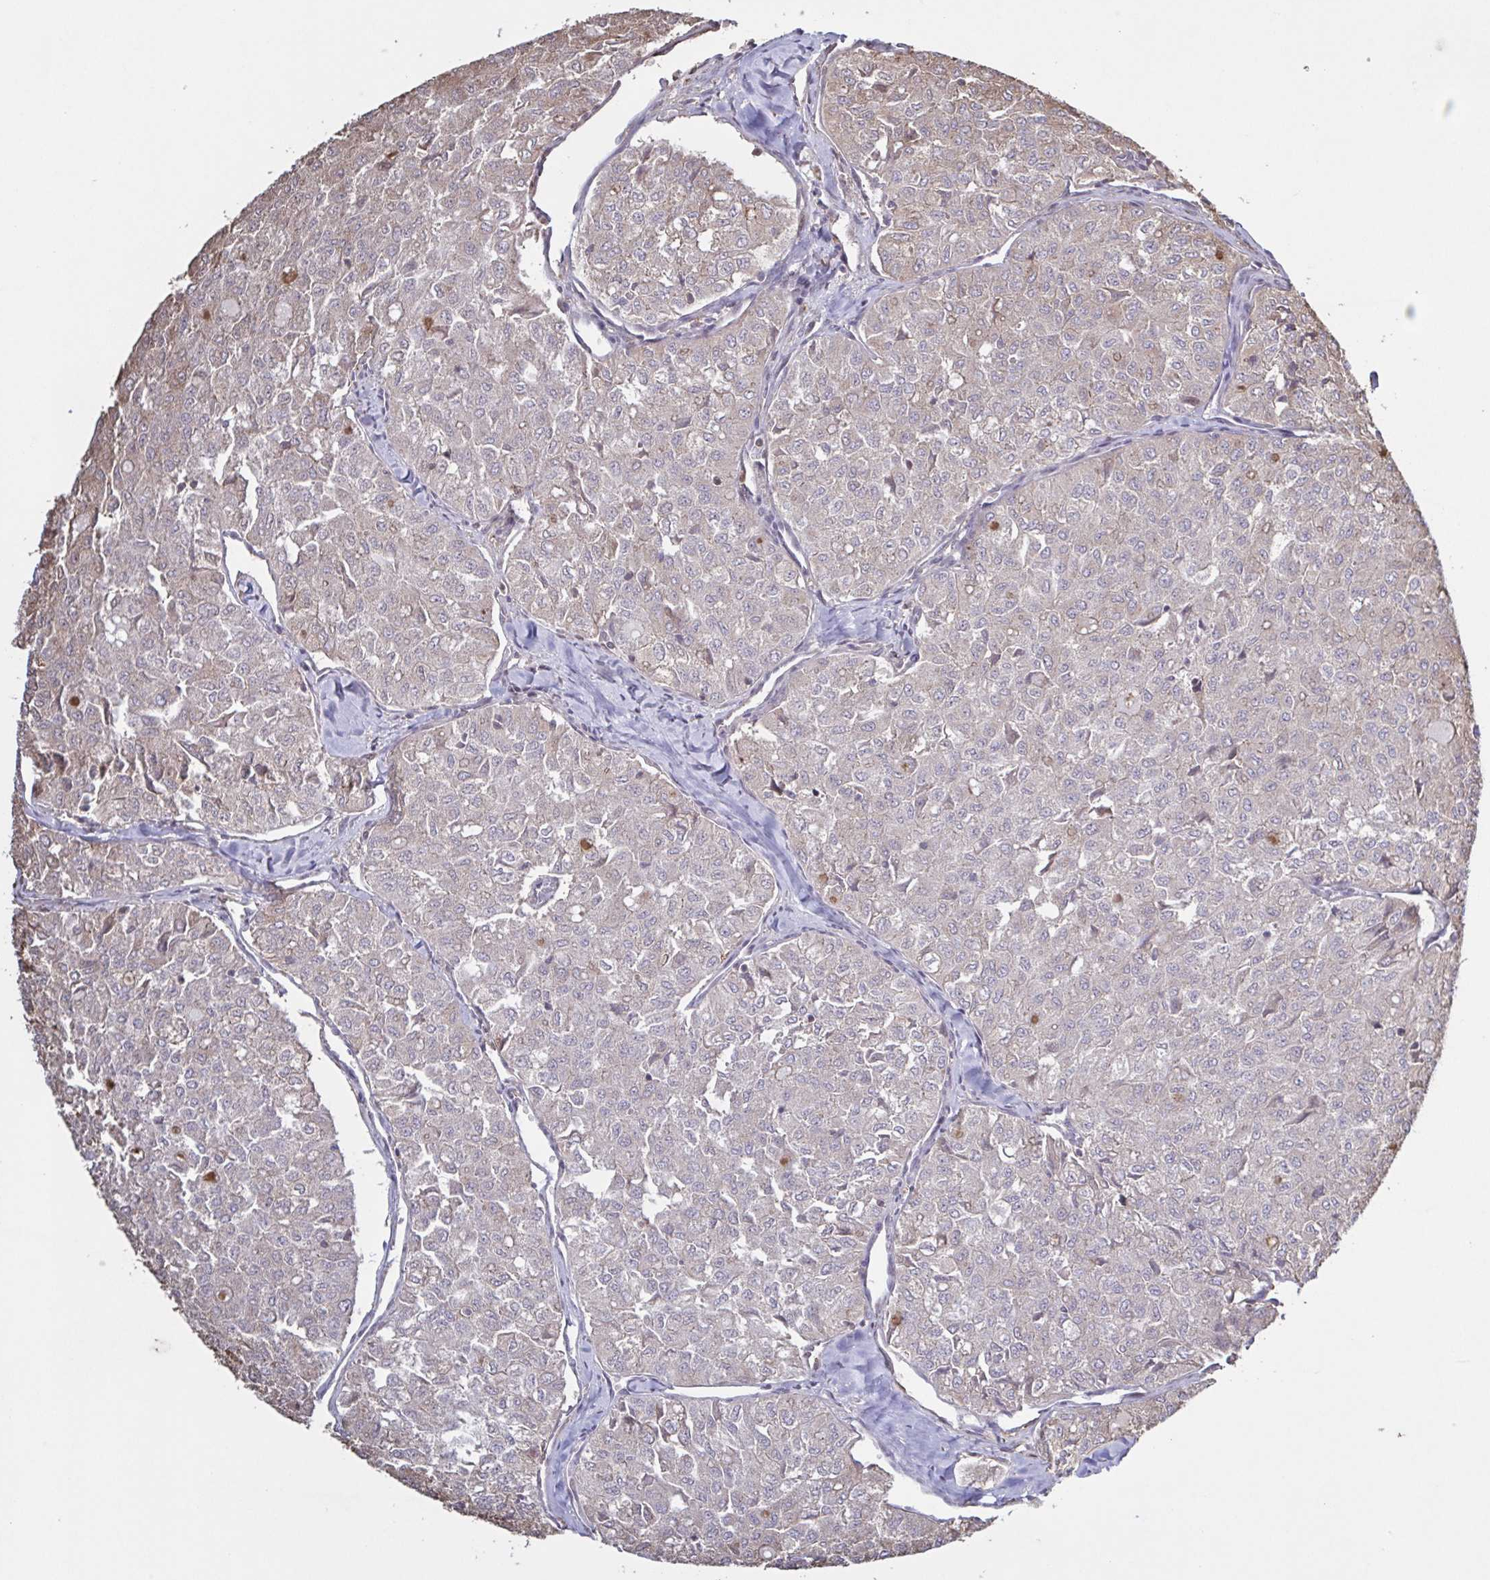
{"staining": {"intensity": "moderate", "quantity": "25%-75%", "location": "cytoplasmic/membranous"}, "tissue": "thyroid cancer", "cell_type": "Tumor cells", "image_type": "cancer", "snomed": [{"axis": "morphology", "description": "Follicular adenoma carcinoma, NOS"}, {"axis": "topography", "description": "Thyroid gland"}], "caption": "An image of human thyroid cancer (follicular adenoma carcinoma) stained for a protein reveals moderate cytoplasmic/membranous brown staining in tumor cells. The protein of interest is stained brown, and the nuclei are stained in blue (DAB IHC with brightfield microscopy, high magnification).", "gene": "ZNF200", "patient": {"sex": "male", "age": 75}}